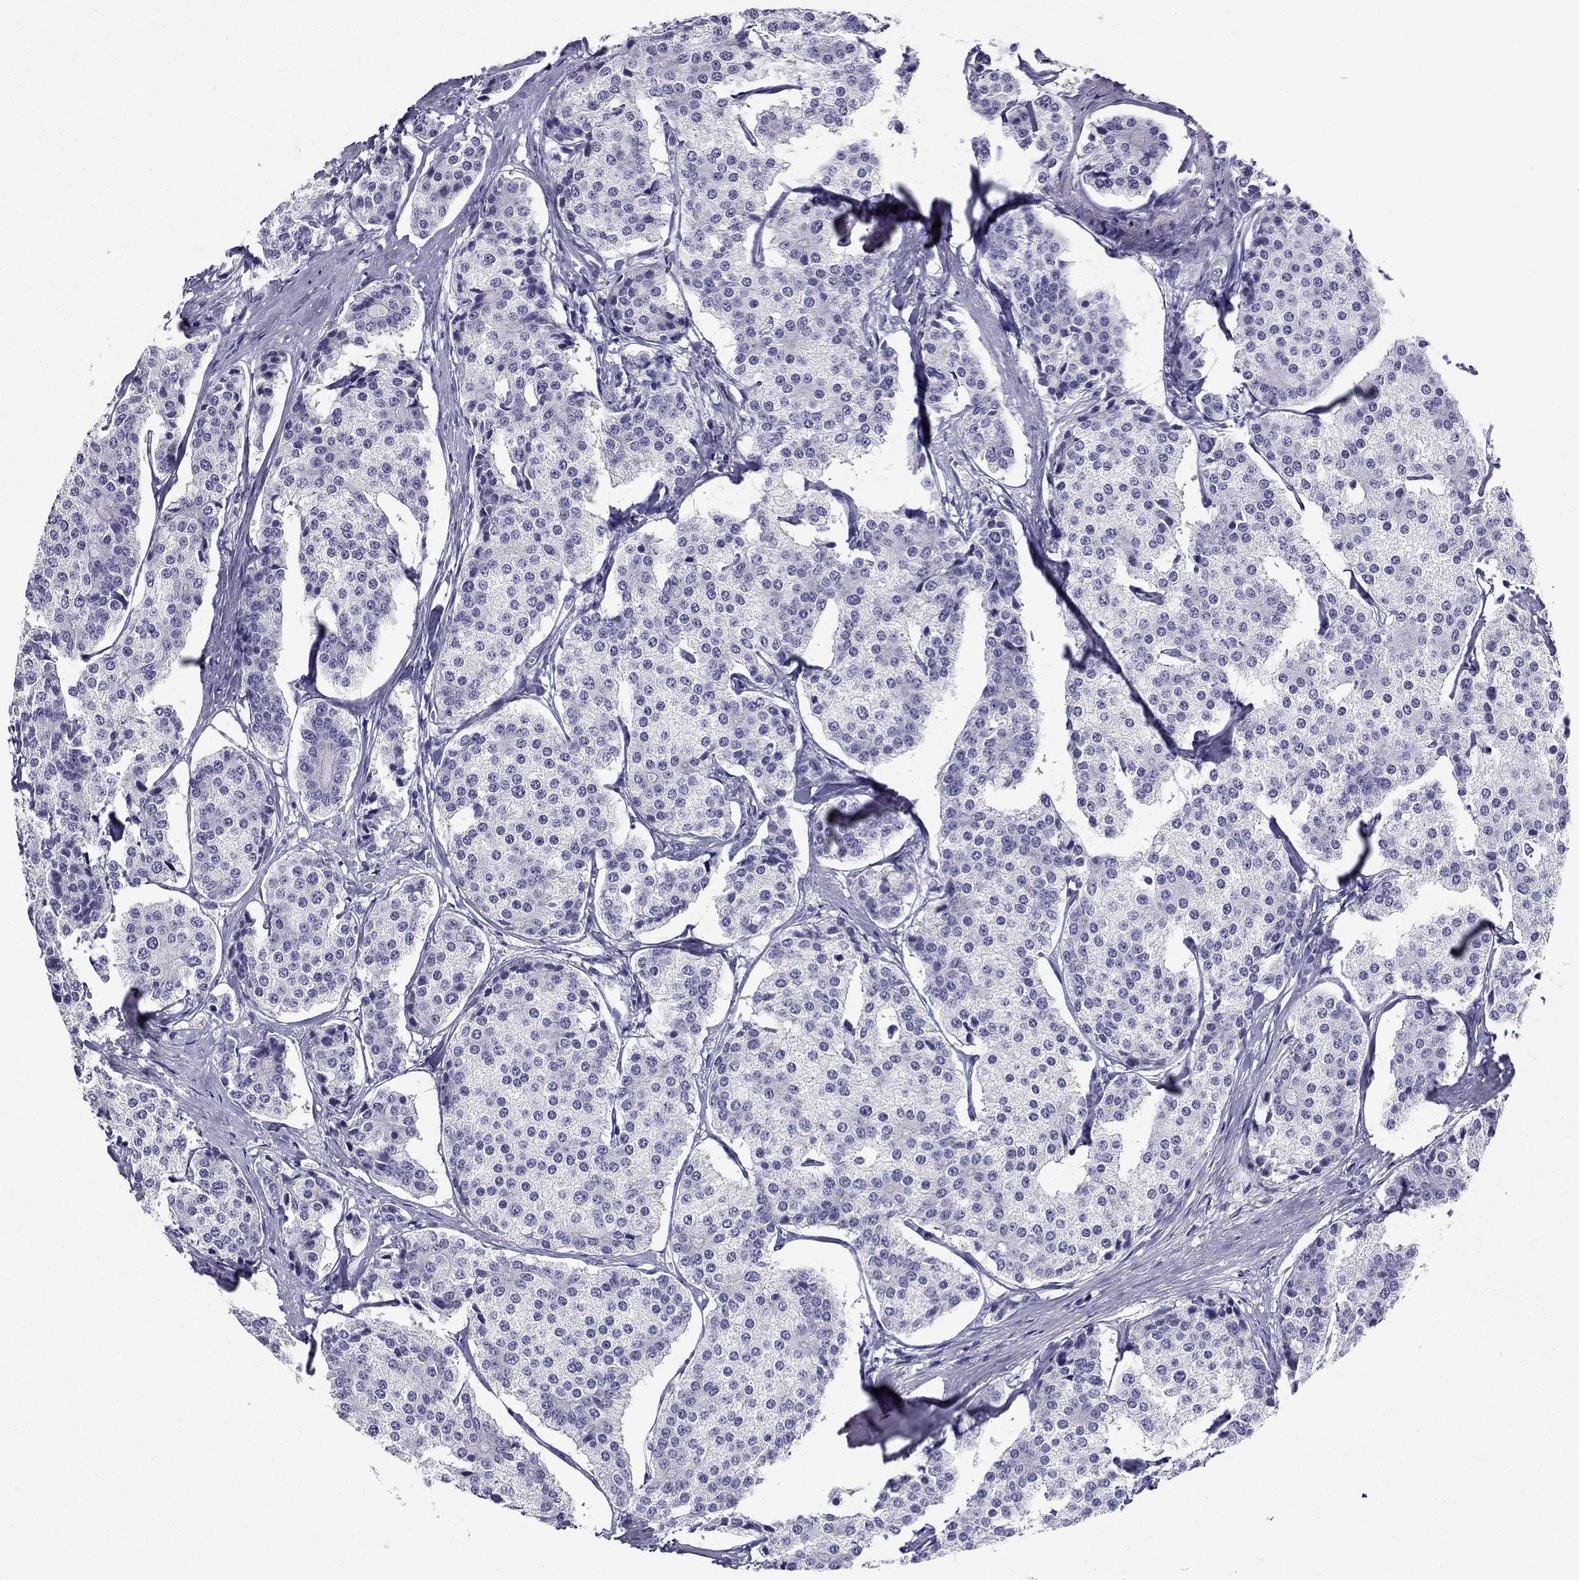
{"staining": {"intensity": "negative", "quantity": "none", "location": "none"}, "tissue": "carcinoid", "cell_type": "Tumor cells", "image_type": "cancer", "snomed": [{"axis": "morphology", "description": "Carcinoid, malignant, NOS"}, {"axis": "topography", "description": "Small intestine"}], "caption": "Tumor cells show no significant protein staining in carcinoid (malignant). (DAB (3,3'-diaminobenzidine) IHC with hematoxylin counter stain).", "gene": "KCNJ10", "patient": {"sex": "female", "age": 65}}